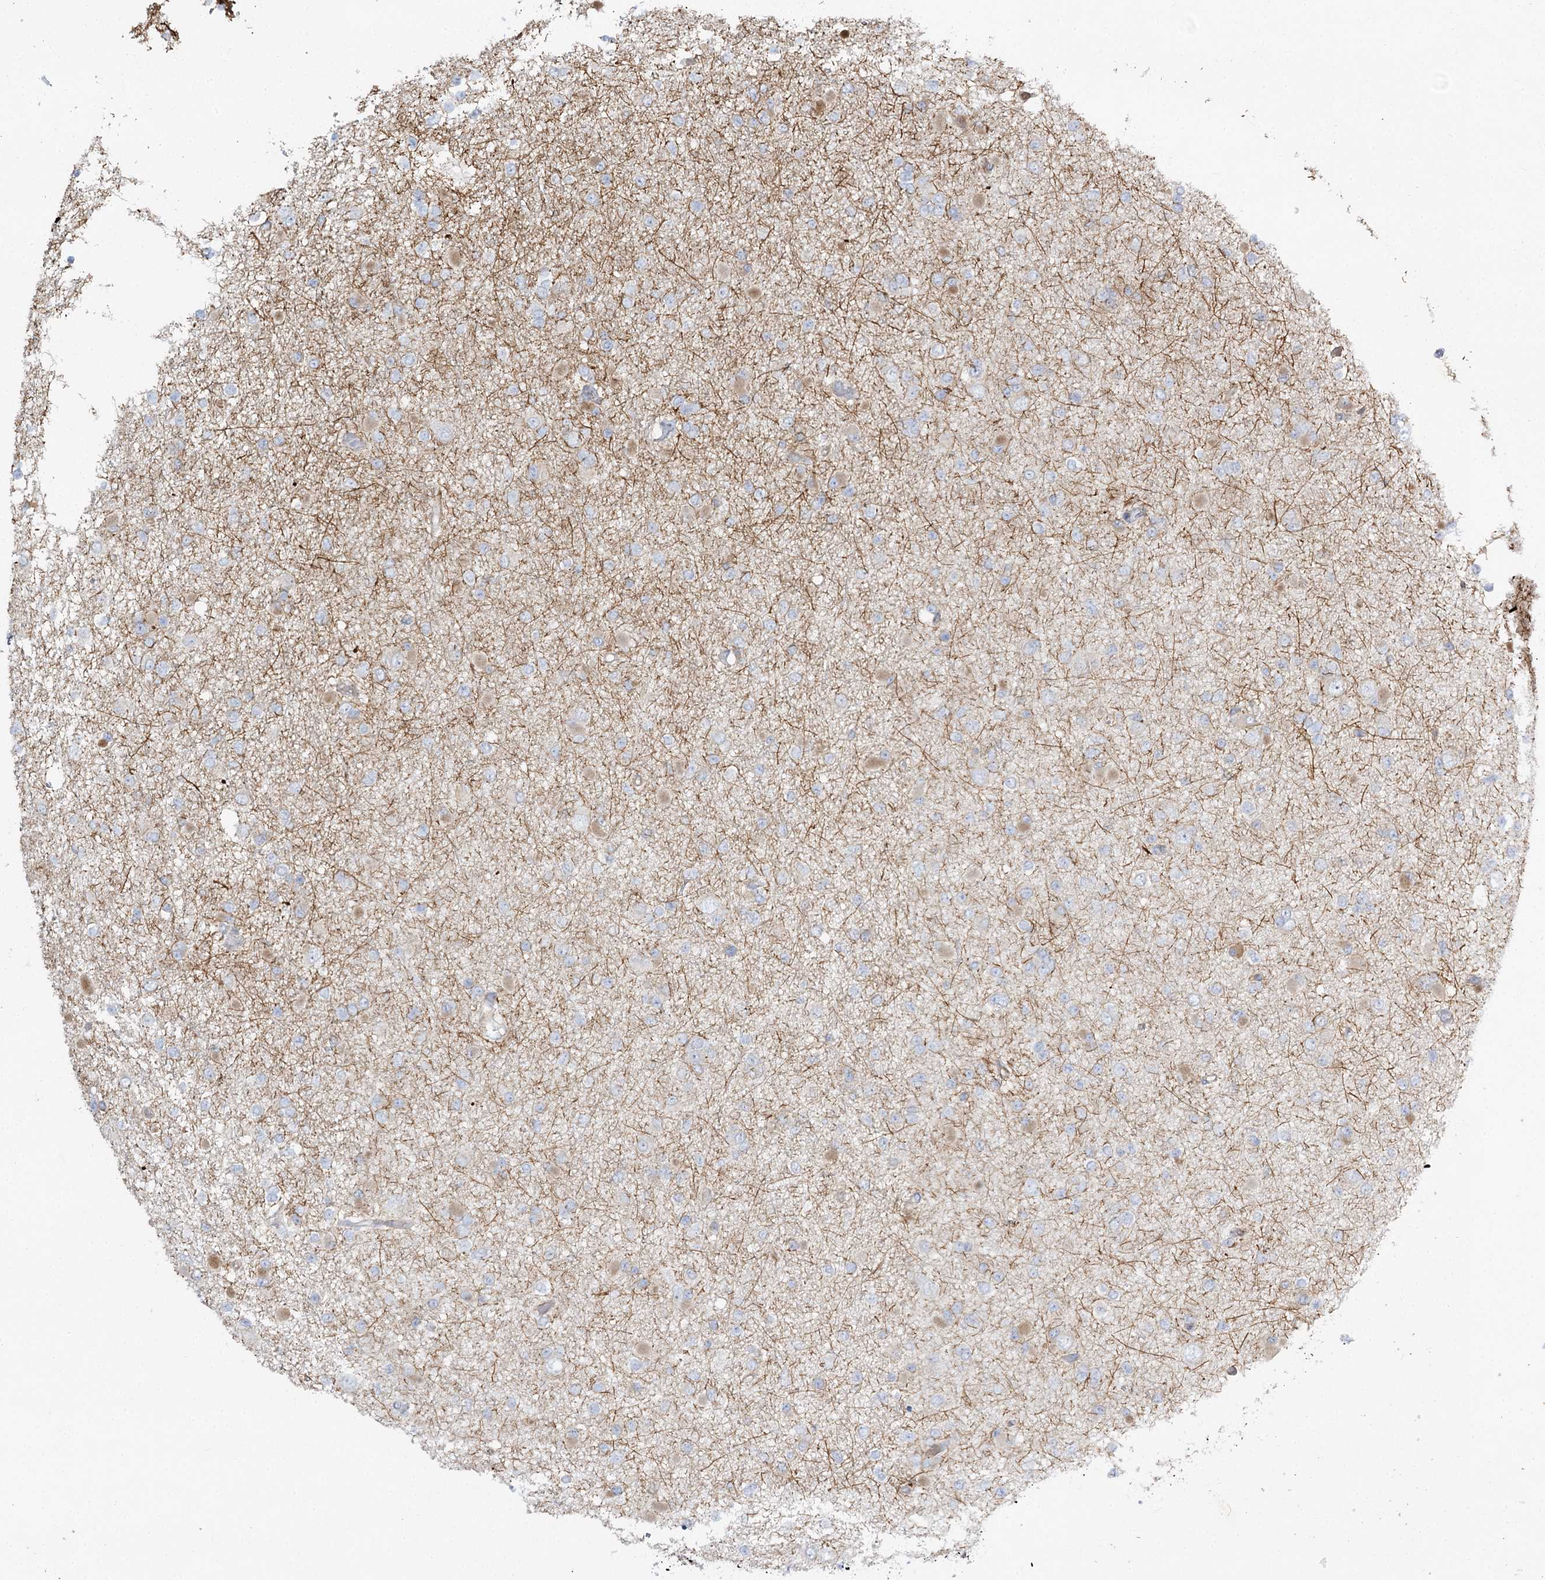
{"staining": {"intensity": "negative", "quantity": "none", "location": "none"}, "tissue": "glioma", "cell_type": "Tumor cells", "image_type": "cancer", "snomed": [{"axis": "morphology", "description": "Glioma, malignant, Low grade"}, {"axis": "topography", "description": "Brain"}], "caption": "The immunohistochemistry (IHC) micrograph has no significant expression in tumor cells of glioma tissue.", "gene": "KIAA0825", "patient": {"sex": "female", "age": 22}}